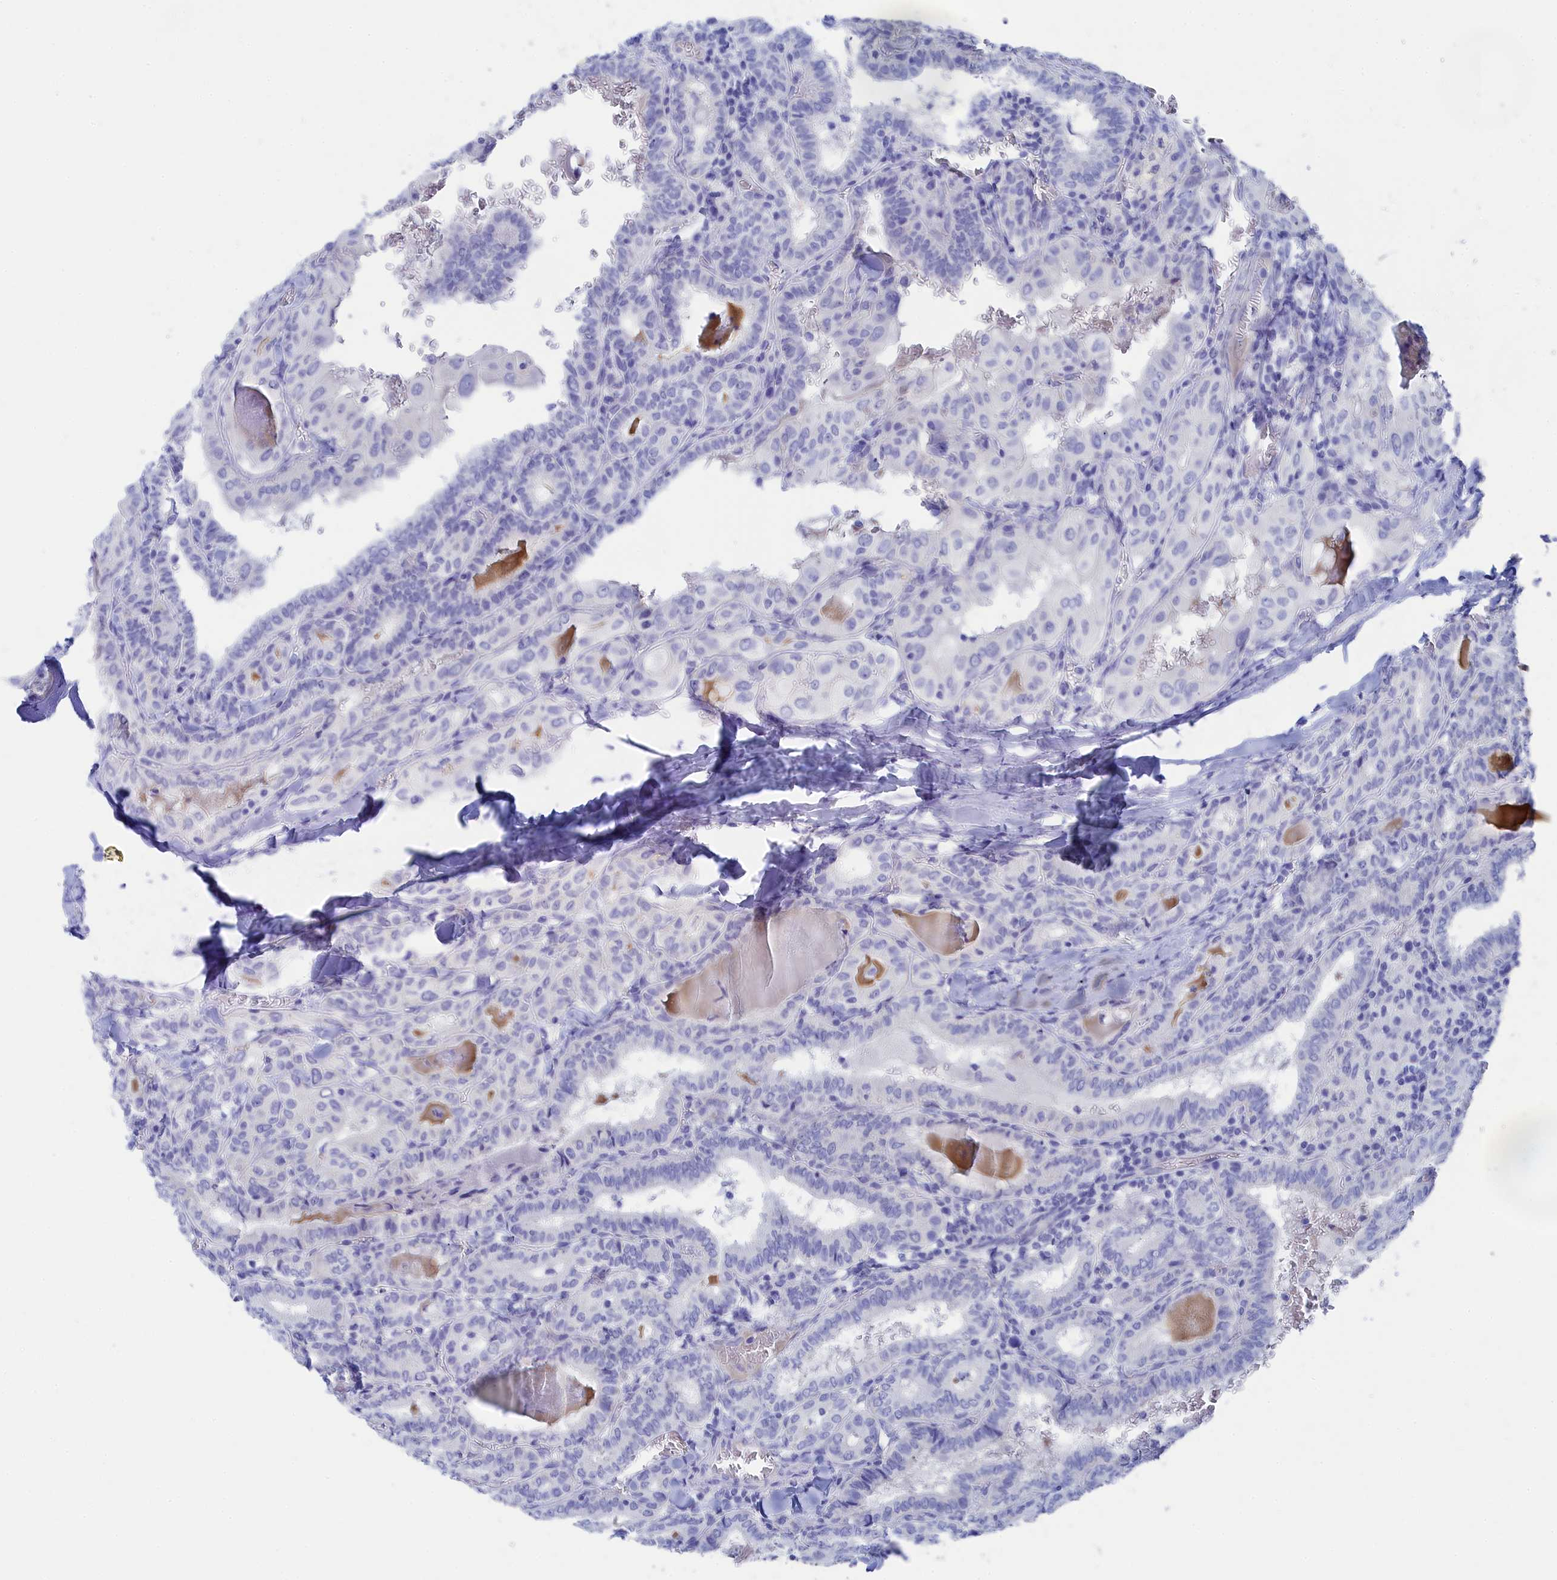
{"staining": {"intensity": "negative", "quantity": "none", "location": "none"}, "tissue": "thyroid cancer", "cell_type": "Tumor cells", "image_type": "cancer", "snomed": [{"axis": "morphology", "description": "Papillary adenocarcinoma, NOS"}, {"axis": "topography", "description": "Thyroid gland"}], "caption": "The micrograph displays no staining of tumor cells in thyroid cancer (papillary adenocarcinoma).", "gene": "TRIM10", "patient": {"sex": "female", "age": 72}}